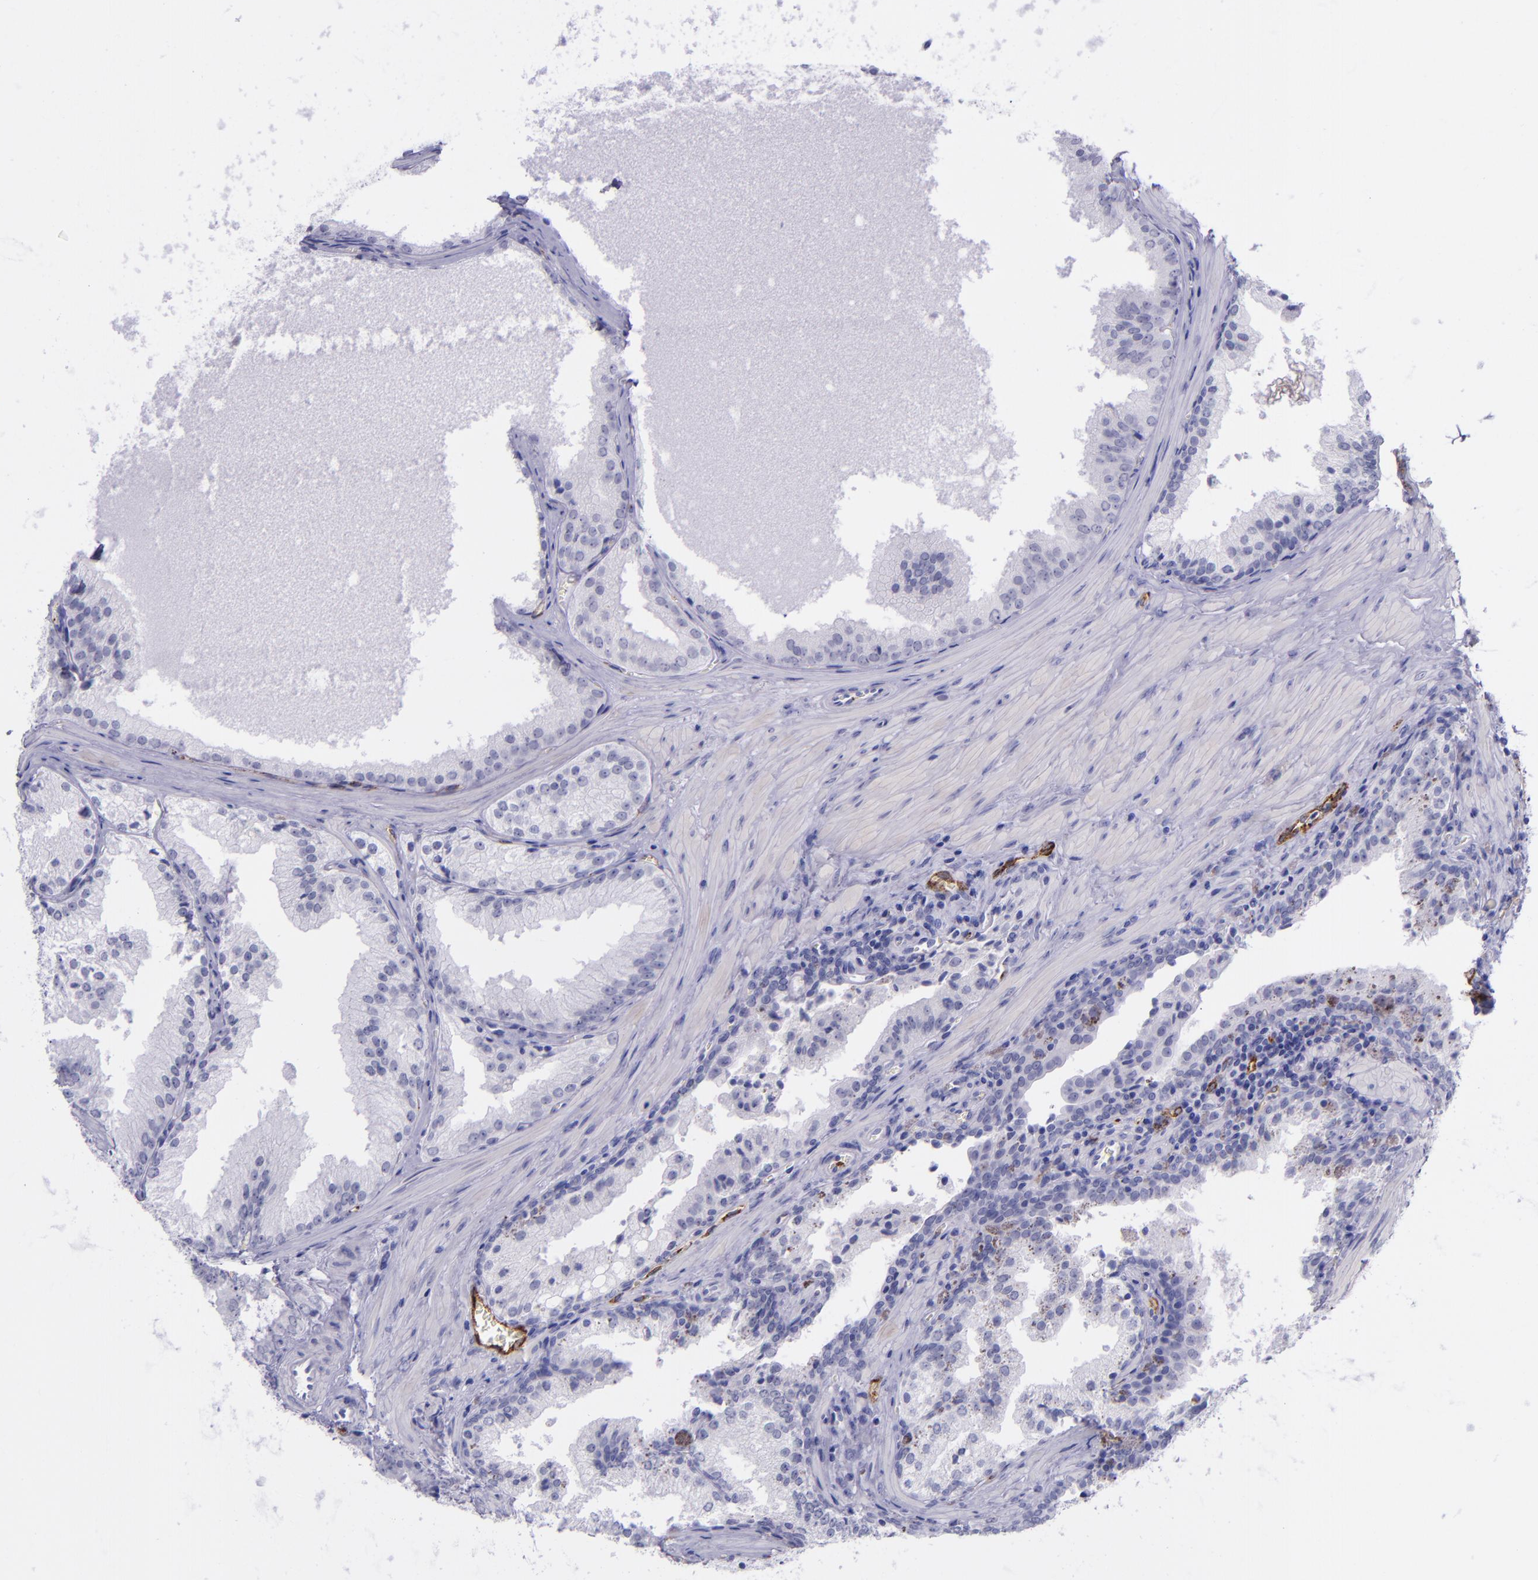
{"staining": {"intensity": "negative", "quantity": "none", "location": "none"}, "tissue": "prostate cancer", "cell_type": "Tumor cells", "image_type": "cancer", "snomed": [{"axis": "morphology", "description": "Adenocarcinoma, Medium grade"}, {"axis": "topography", "description": "Prostate"}], "caption": "This is a photomicrograph of IHC staining of prostate cancer, which shows no expression in tumor cells. (Brightfield microscopy of DAB (3,3'-diaminobenzidine) IHC at high magnification).", "gene": "SELE", "patient": {"sex": "male", "age": 64}}